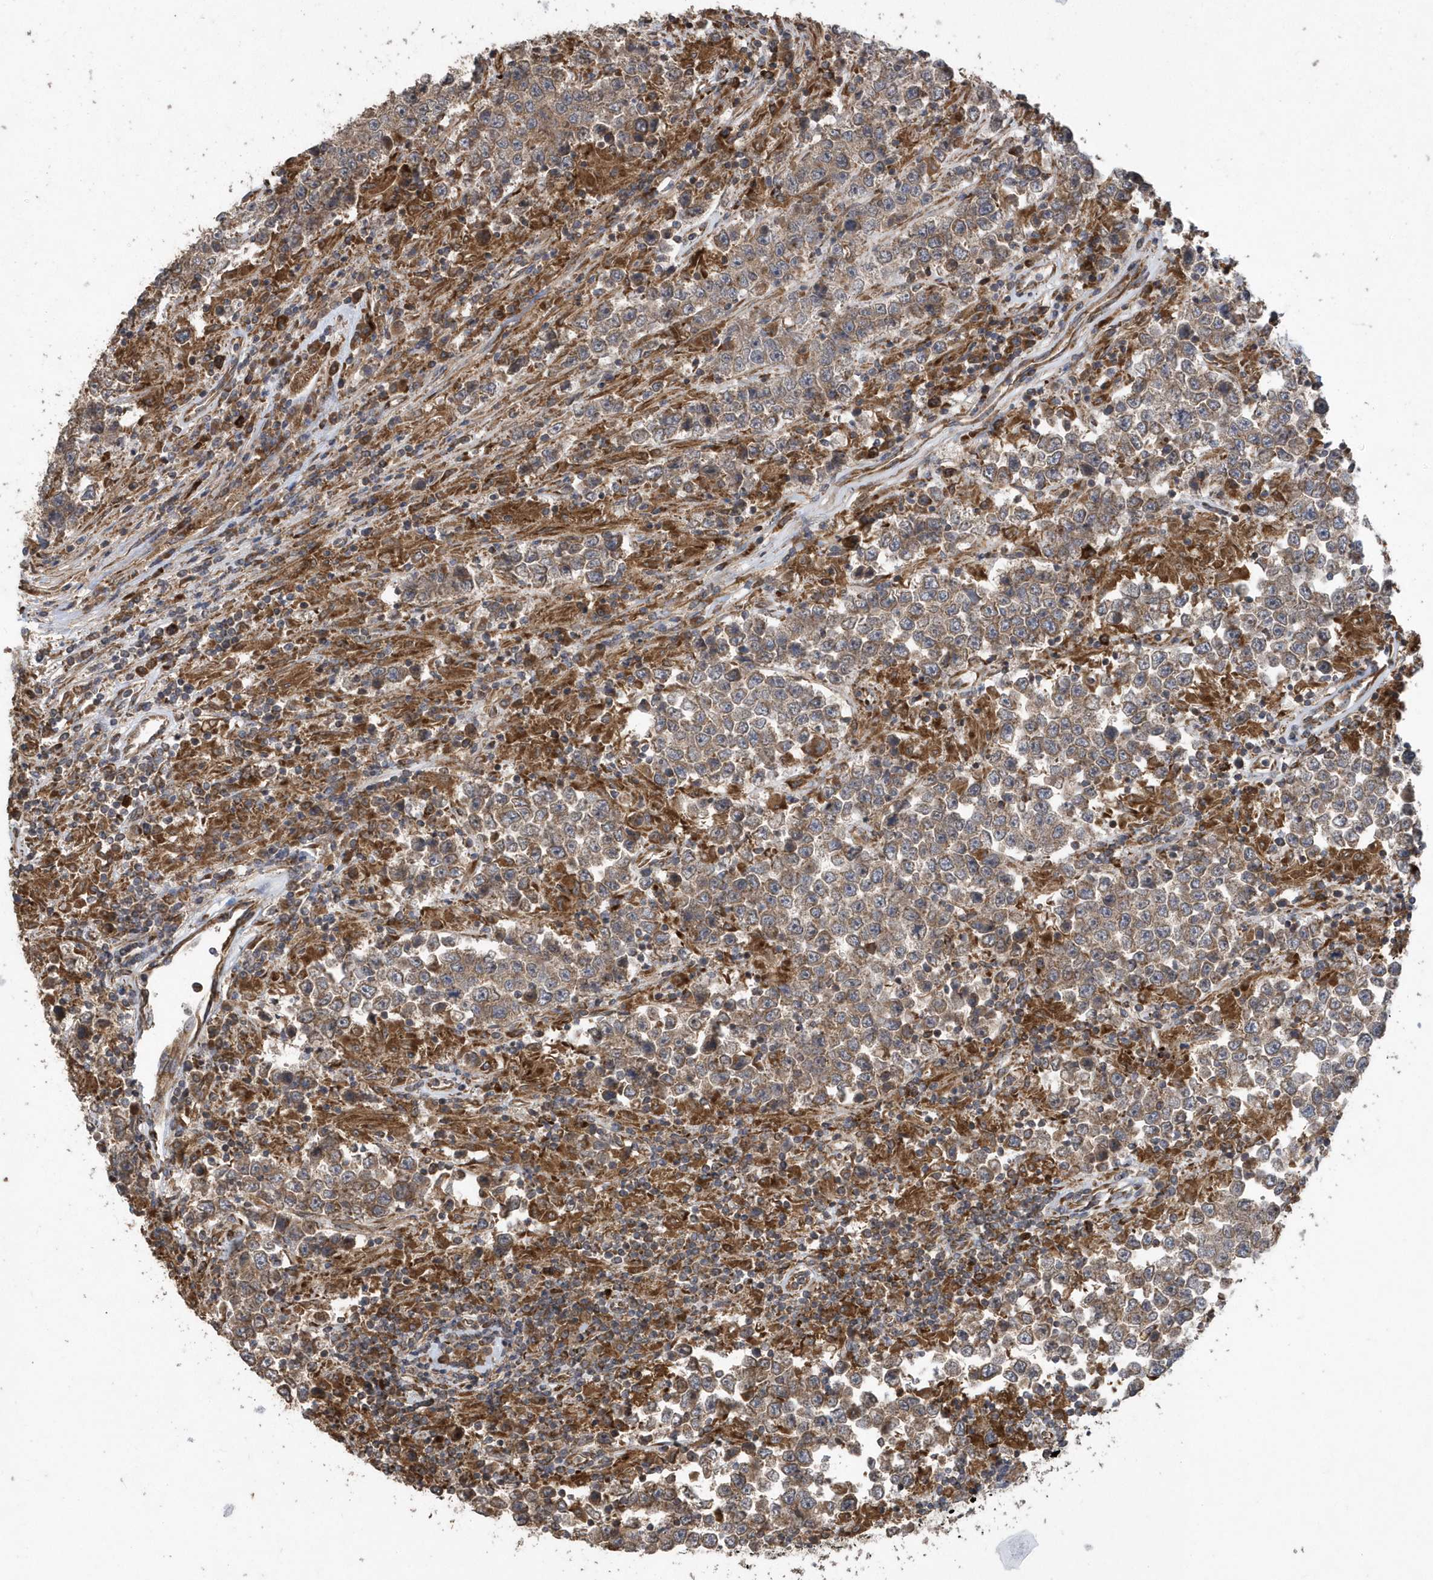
{"staining": {"intensity": "weak", "quantity": ">75%", "location": "cytoplasmic/membranous"}, "tissue": "testis cancer", "cell_type": "Tumor cells", "image_type": "cancer", "snomed": [{"axis": "morphology", "description": "Normal tissue, NOS"}, {"axis": "morphology", "description": "Urothelial carcinoma, High grade"}, {"axis": "morphology", "description": "Seminoma, NOS"}, {"axis": "morphology", "description": "Carcinoma, Embryonal, NOS"}, {"axis": "topography", "description": "Urinary bladder"}, {"axis": "topography", "description": "Testis"}], "caption": "IHC (DAB (3,3'-diaminobenzidine)) staining of urothelial carcinoma (high-grade) (testis) exhibits weak cytoplasmic/membranous protein positivity in approximately >75% of tumor cells. (DAB IHC, brown staining for protein, blue staining for nuclei).", "gene": "WASHC5", "patient": {"sex": "male", "age": 41}}